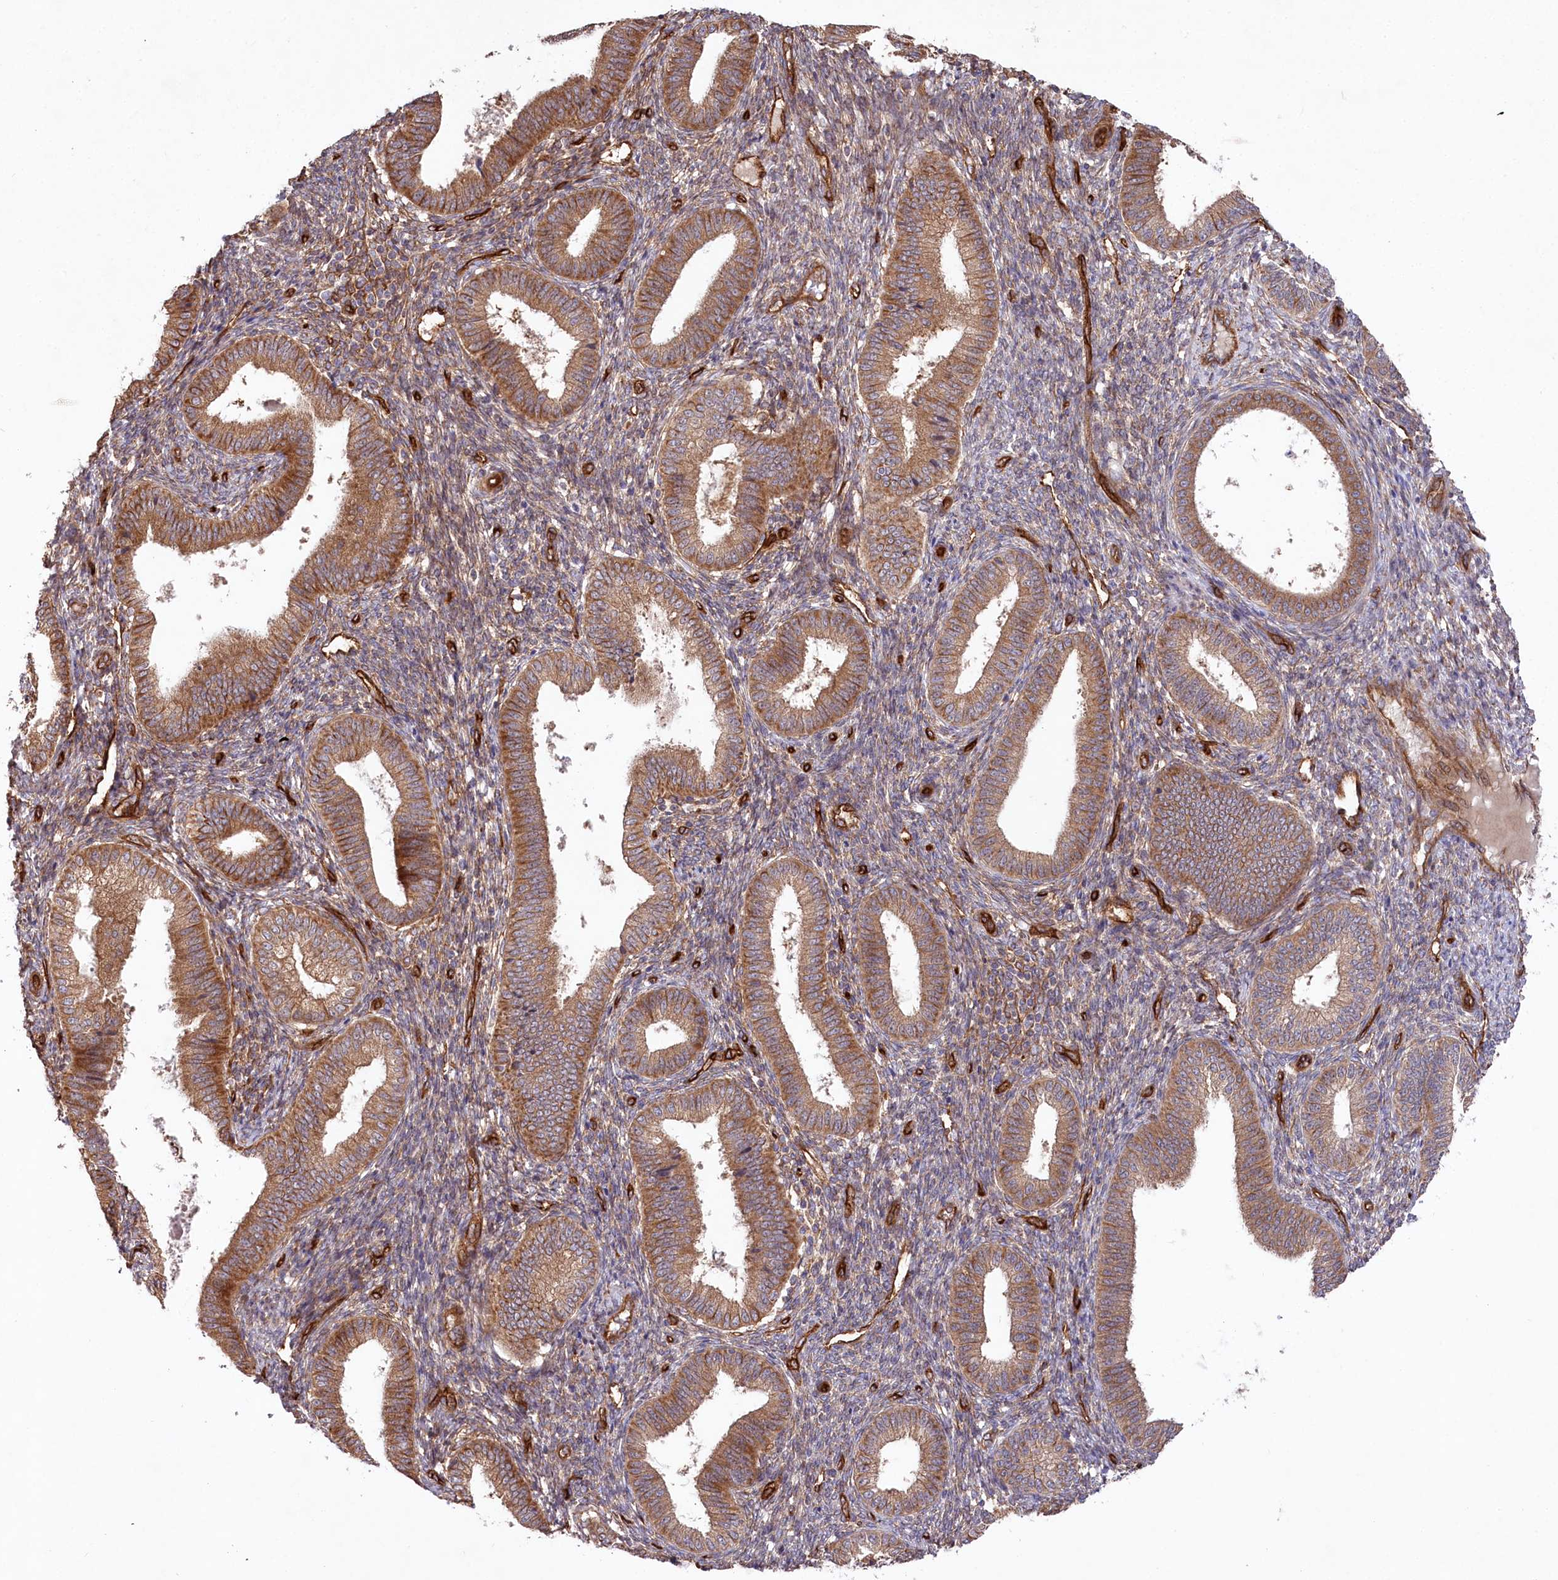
{"staining": {"intensity": "moderate", "quantity": "25%-75%", "location": "cytoplasmic/membranous"}, "tissue": "endometrium", "cell_type": "Cells in endometrial stroma", "image_type": "normal", "snomed": [{"axis": "morphology", "description": "Normal tissue, NOS"}, {"axis": "topography", "description": "Endometrium"}], "caption": "Immunohistochemistry micrograph of unremarkable endometrium: endometrium stained using immunohistochemistry (IHC) displays medium levels of moderate protein expression localized specifically in the cytoplasmic/membranous of cells in endometrial stroma, appearing as a cytoplasmic/membranous brown color.", "gene": "MTPAP", "patient": {"sex": "female", "age": 39}}